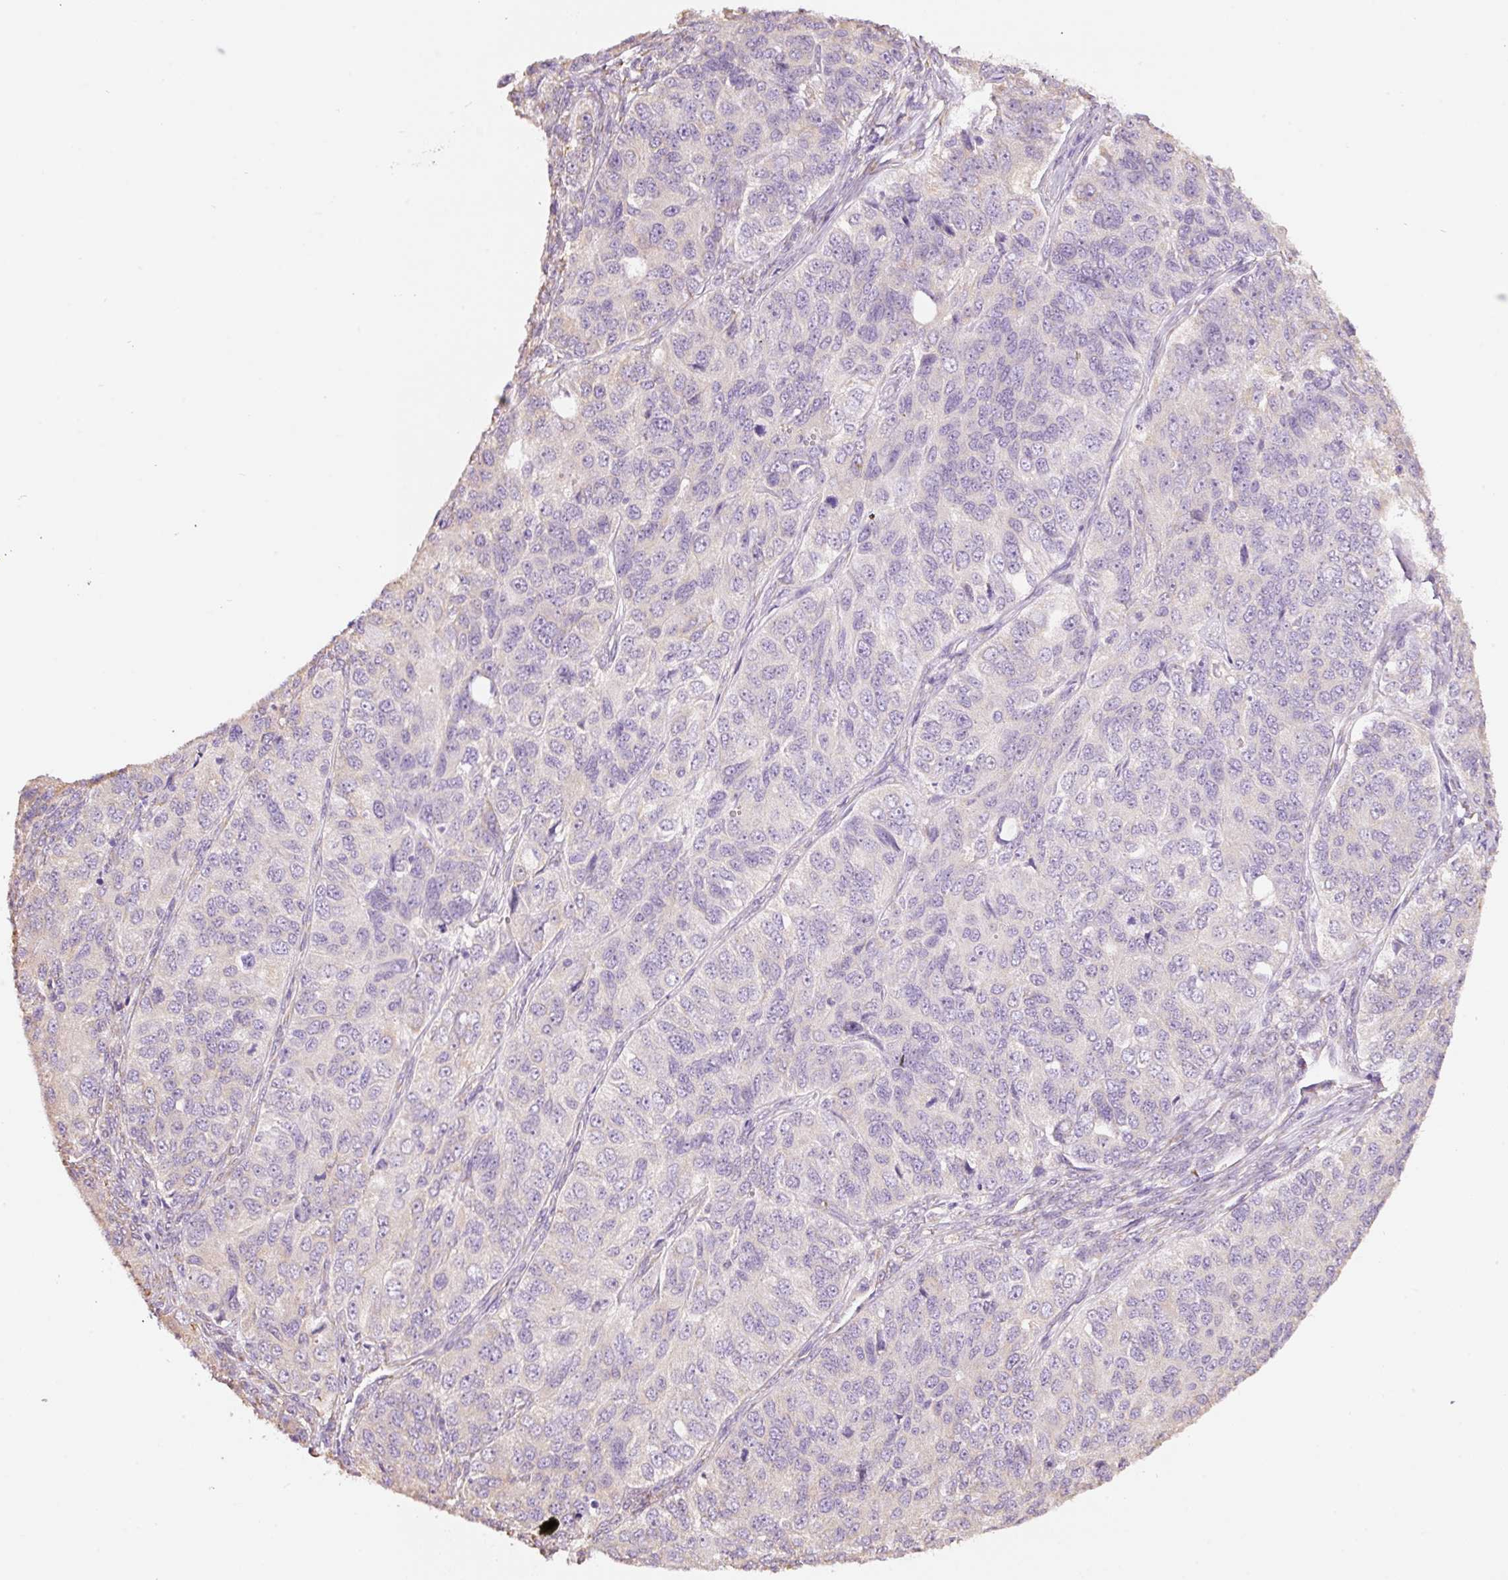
{"staining": {"intensity": "negative", "quantity": "none", "location": "none"}, "tissue": "ovarian cancer", "cell_type": "Tumor cells", "image_type": "cancer", "snomed": [{"axis": "morphology", "description": "Carcinoma, endometroid"}, {"axis": "topography", "description": "Ovary"}], "caption": "High power microscopy micrograph of an immunohistochemistry (IHC) photomicrograph of ovarian cancer, revealing no significant staining in tumor cells.", "gene": "GCG", "patient": {"sex": "female", "age": 51}}